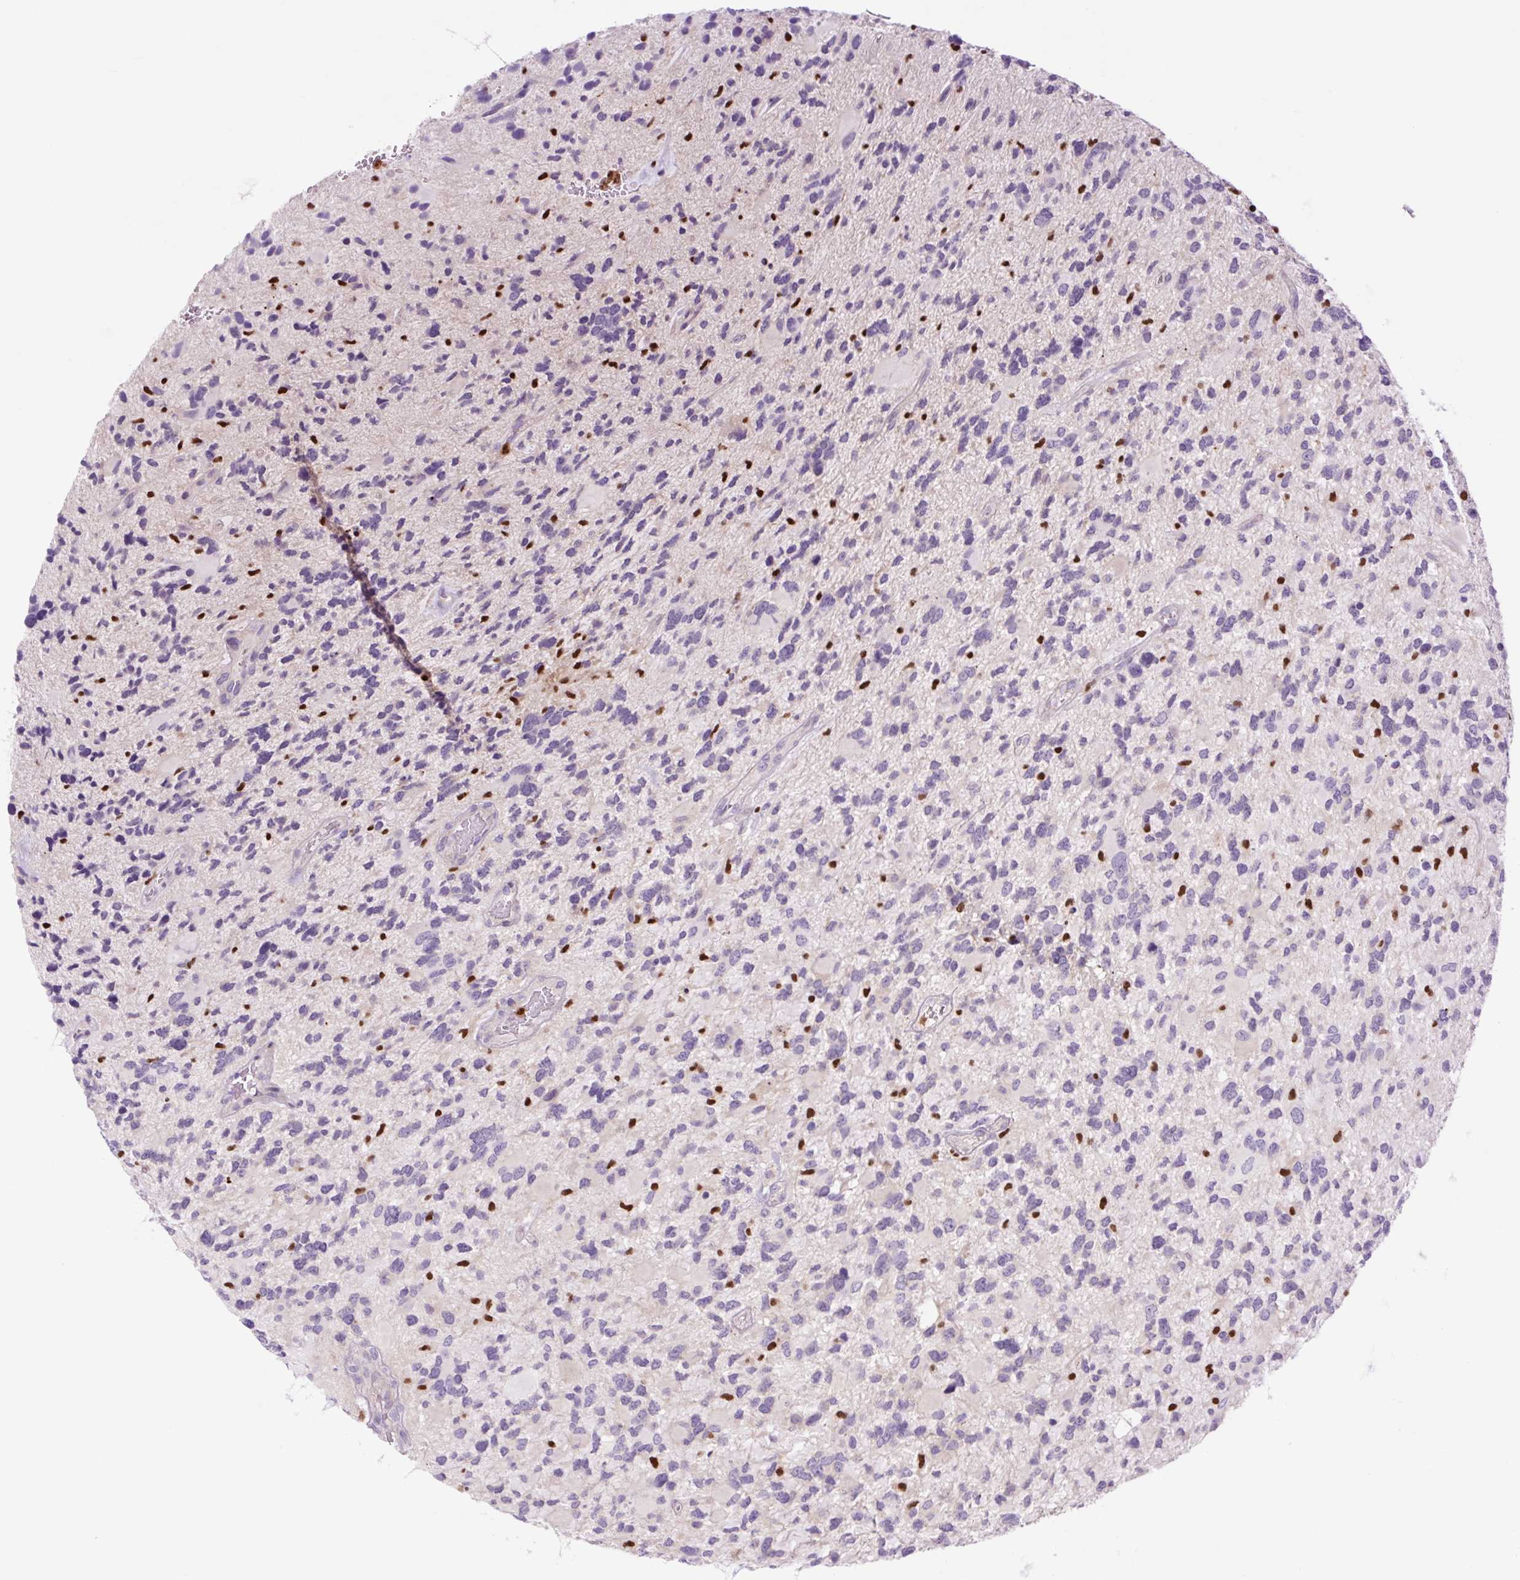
{"staining": {"intensity": "negative", "quantity": "none", "location": "none"}, "tissue": "glioma", "cell_type": "Tumor cells", "image_type": "cancer", "snomed": [{"axis": "morphology", "description": "Glioma, malignant, High grade"}, {"axis": "topography", "description": "Brain"}], "caption": "Protein analysis of glioma exhibits no significant staining in tumor cells.", "gene": "SPI1", "patient": {"sex": "female", "age": 11}}